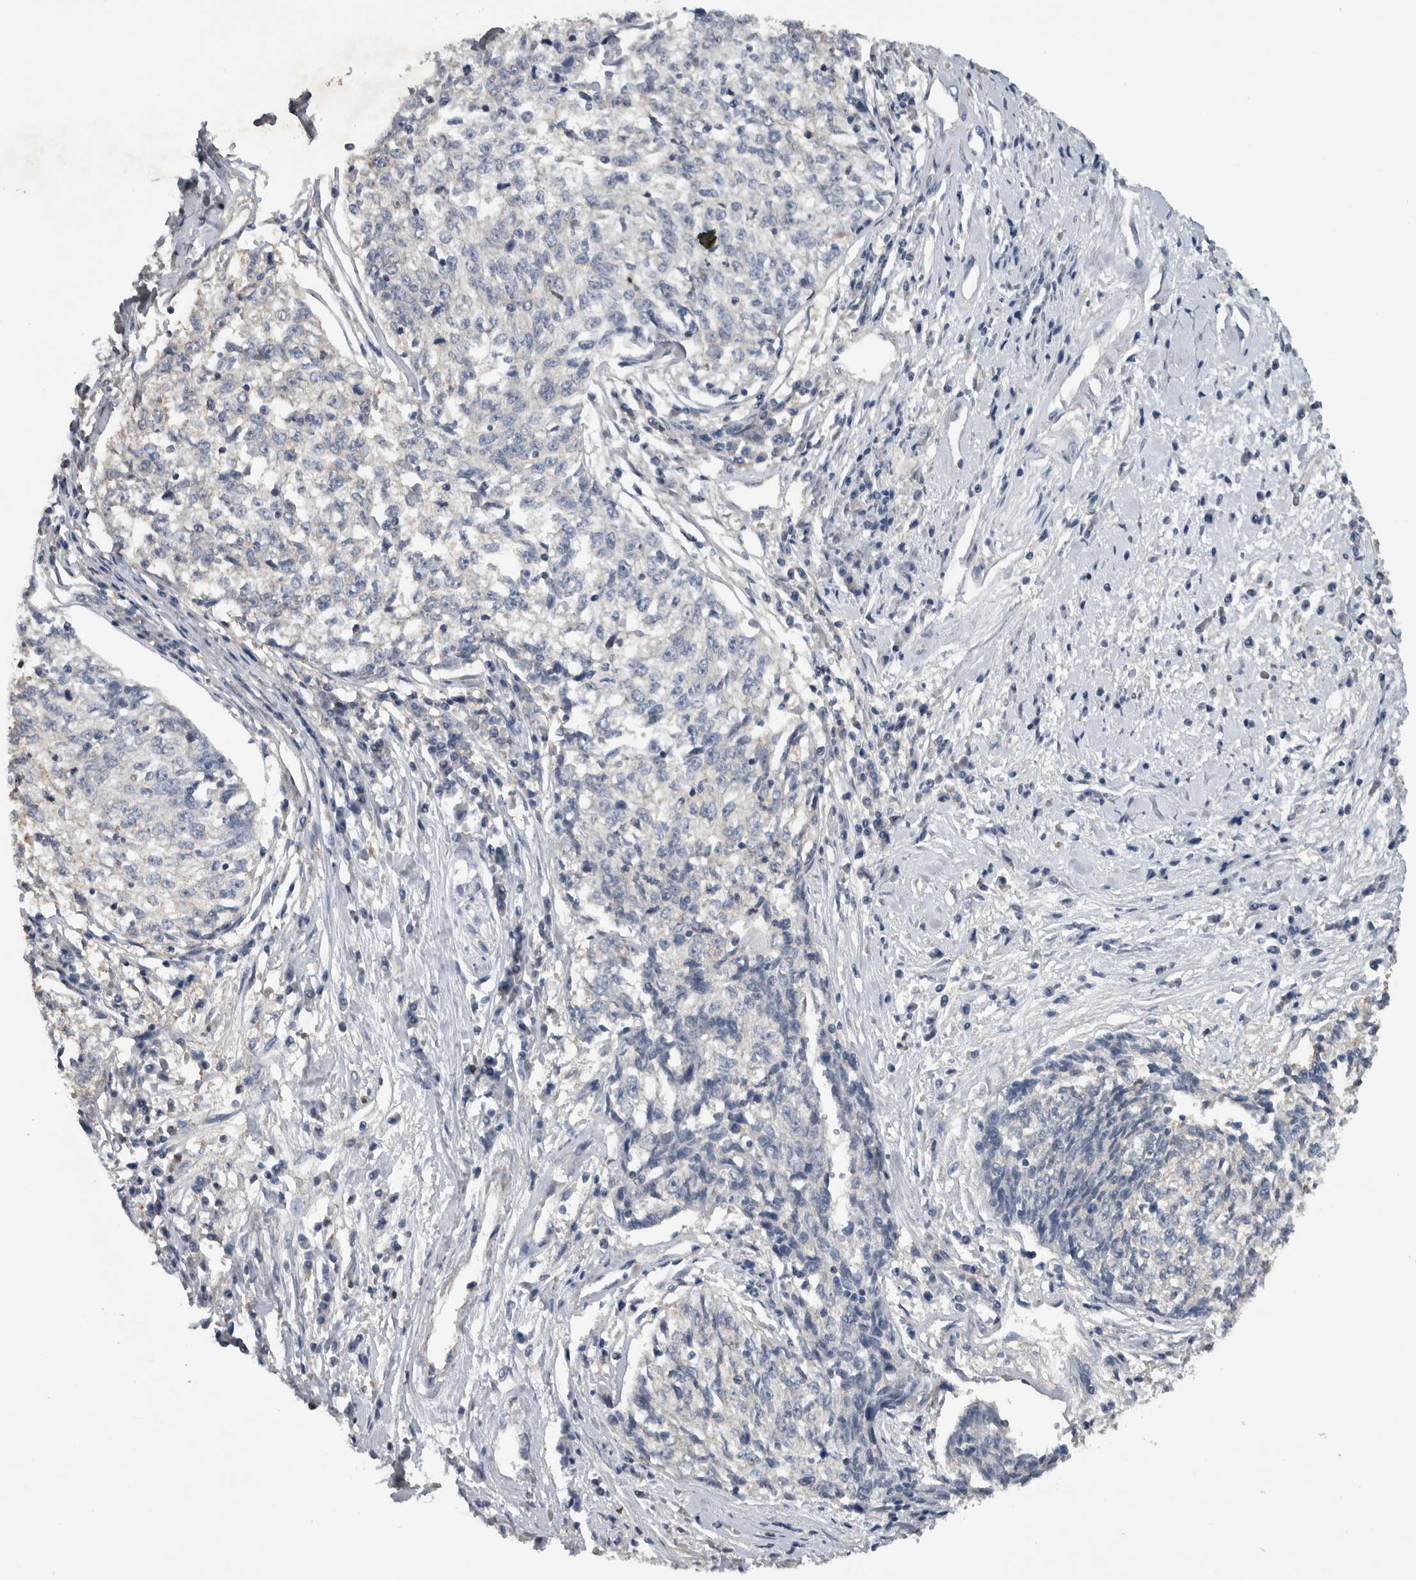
{"staining": {"intensity": "negative", "quantity": "none", "location": "none"}, "tissue": "cervical cancer", "cell_type": "Tumor cells", "image_type": "cancer", "snomed": [{"axis": "morphology", "description": "Squamous cell carcinoma, NOS"}, {"axis": "topography", "description": "Cervix"}], "caption": "High power microscopy micrograph of an immunohistochemistry photomicrograph of cervical cancer (squamous cell carcinoma), revealing no significant positivity in tumor cells.", "gene": "NT5C2", "patient": {"sex": "female", "age": 57}}